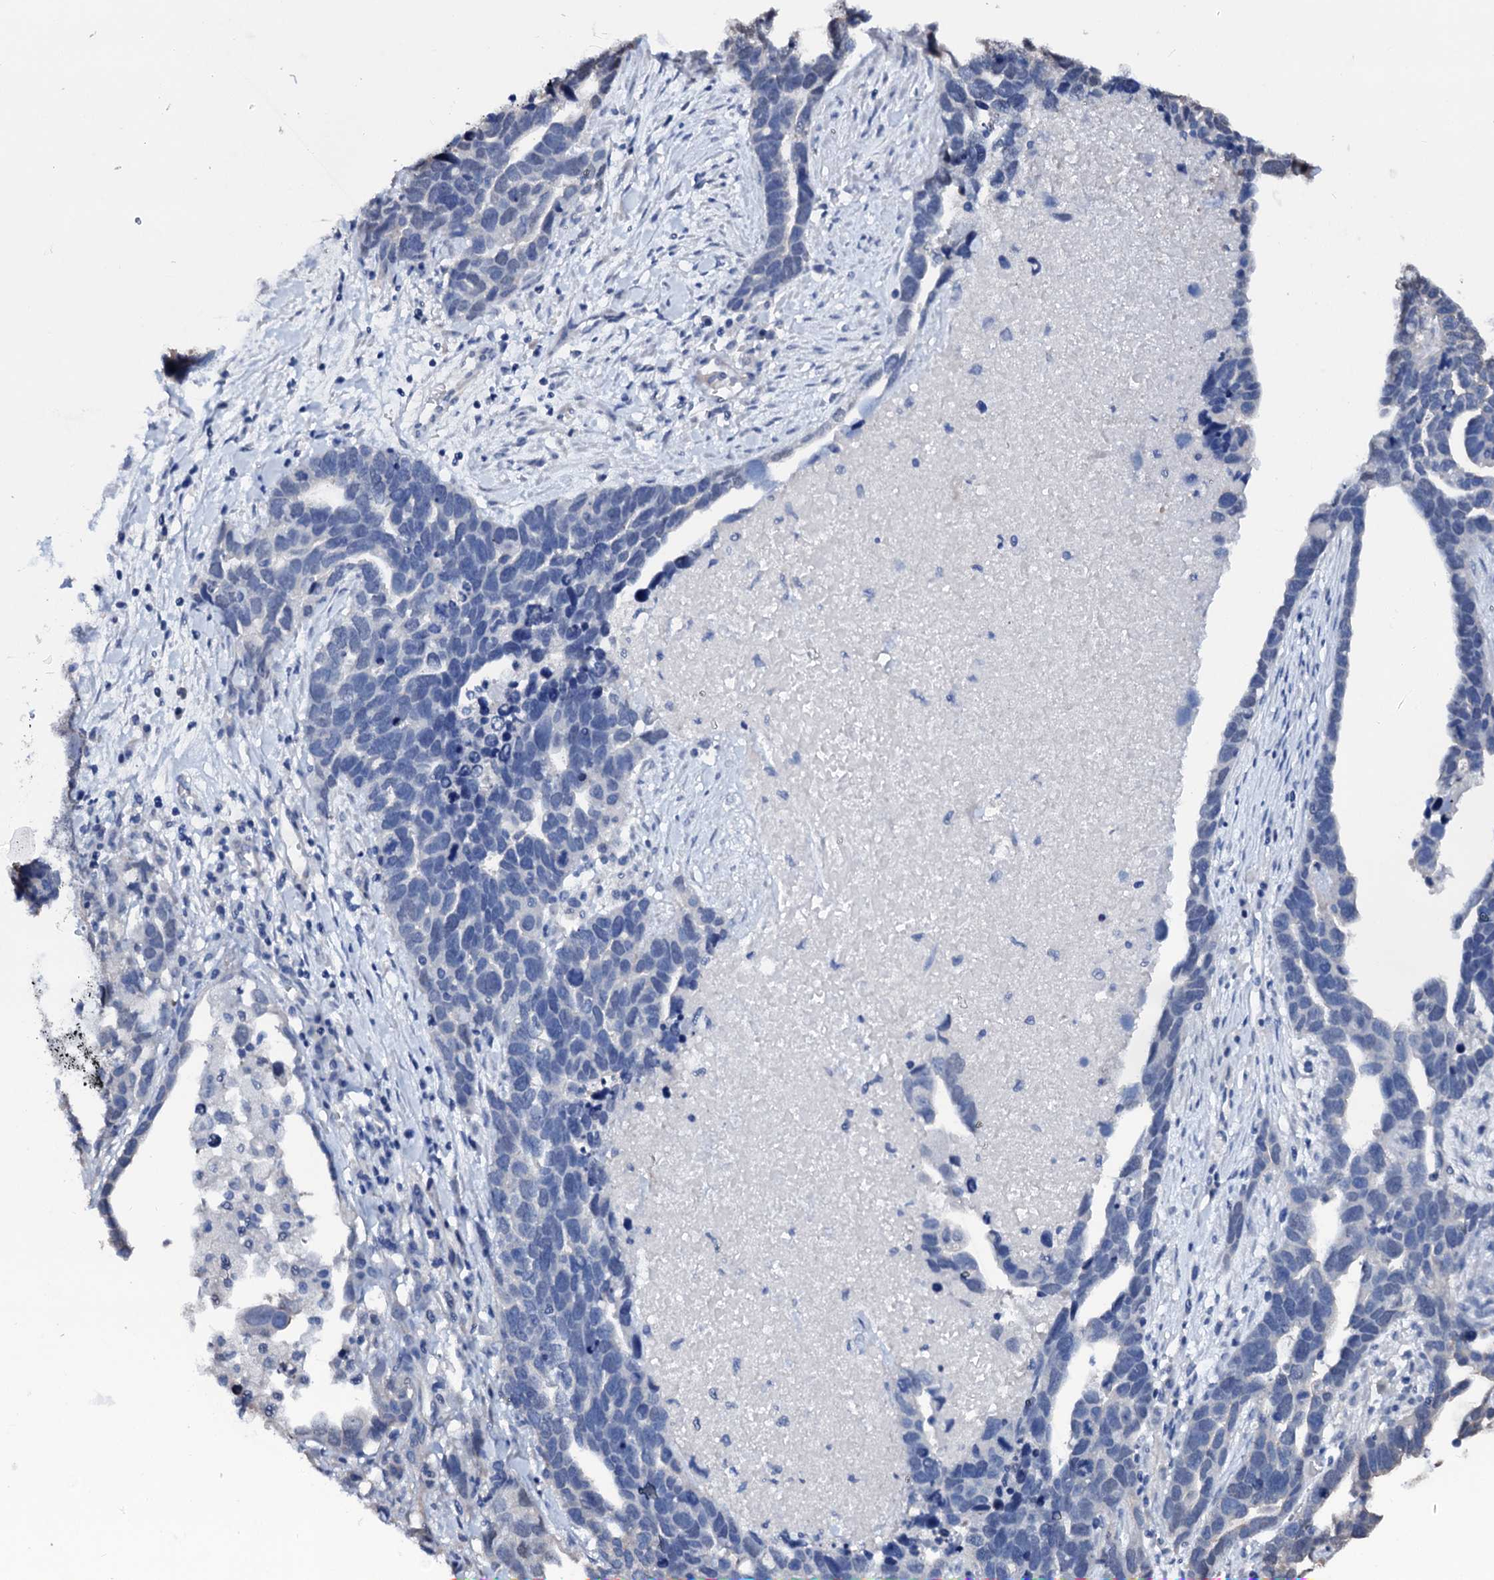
{"staining": {"intensity": "negative", "quantity": "none", "location": "none"}, "tissue": "ovarian cancer", "cell_type": "Tumor cells", "image_type": "cancer", "snomed": [{"axis": "morphology", "description": "Cystadenocarcinoma, serous, NOS"}, {"axis": "topography", "description": "Ovary"}], "caption": "Immunohistochemistry of ovarian cancer (serous cystadenocarcinoma) shows no positivity in tumor cells.", "gene": "CSN2", "patient": {"sex": "female", "age": 54}}